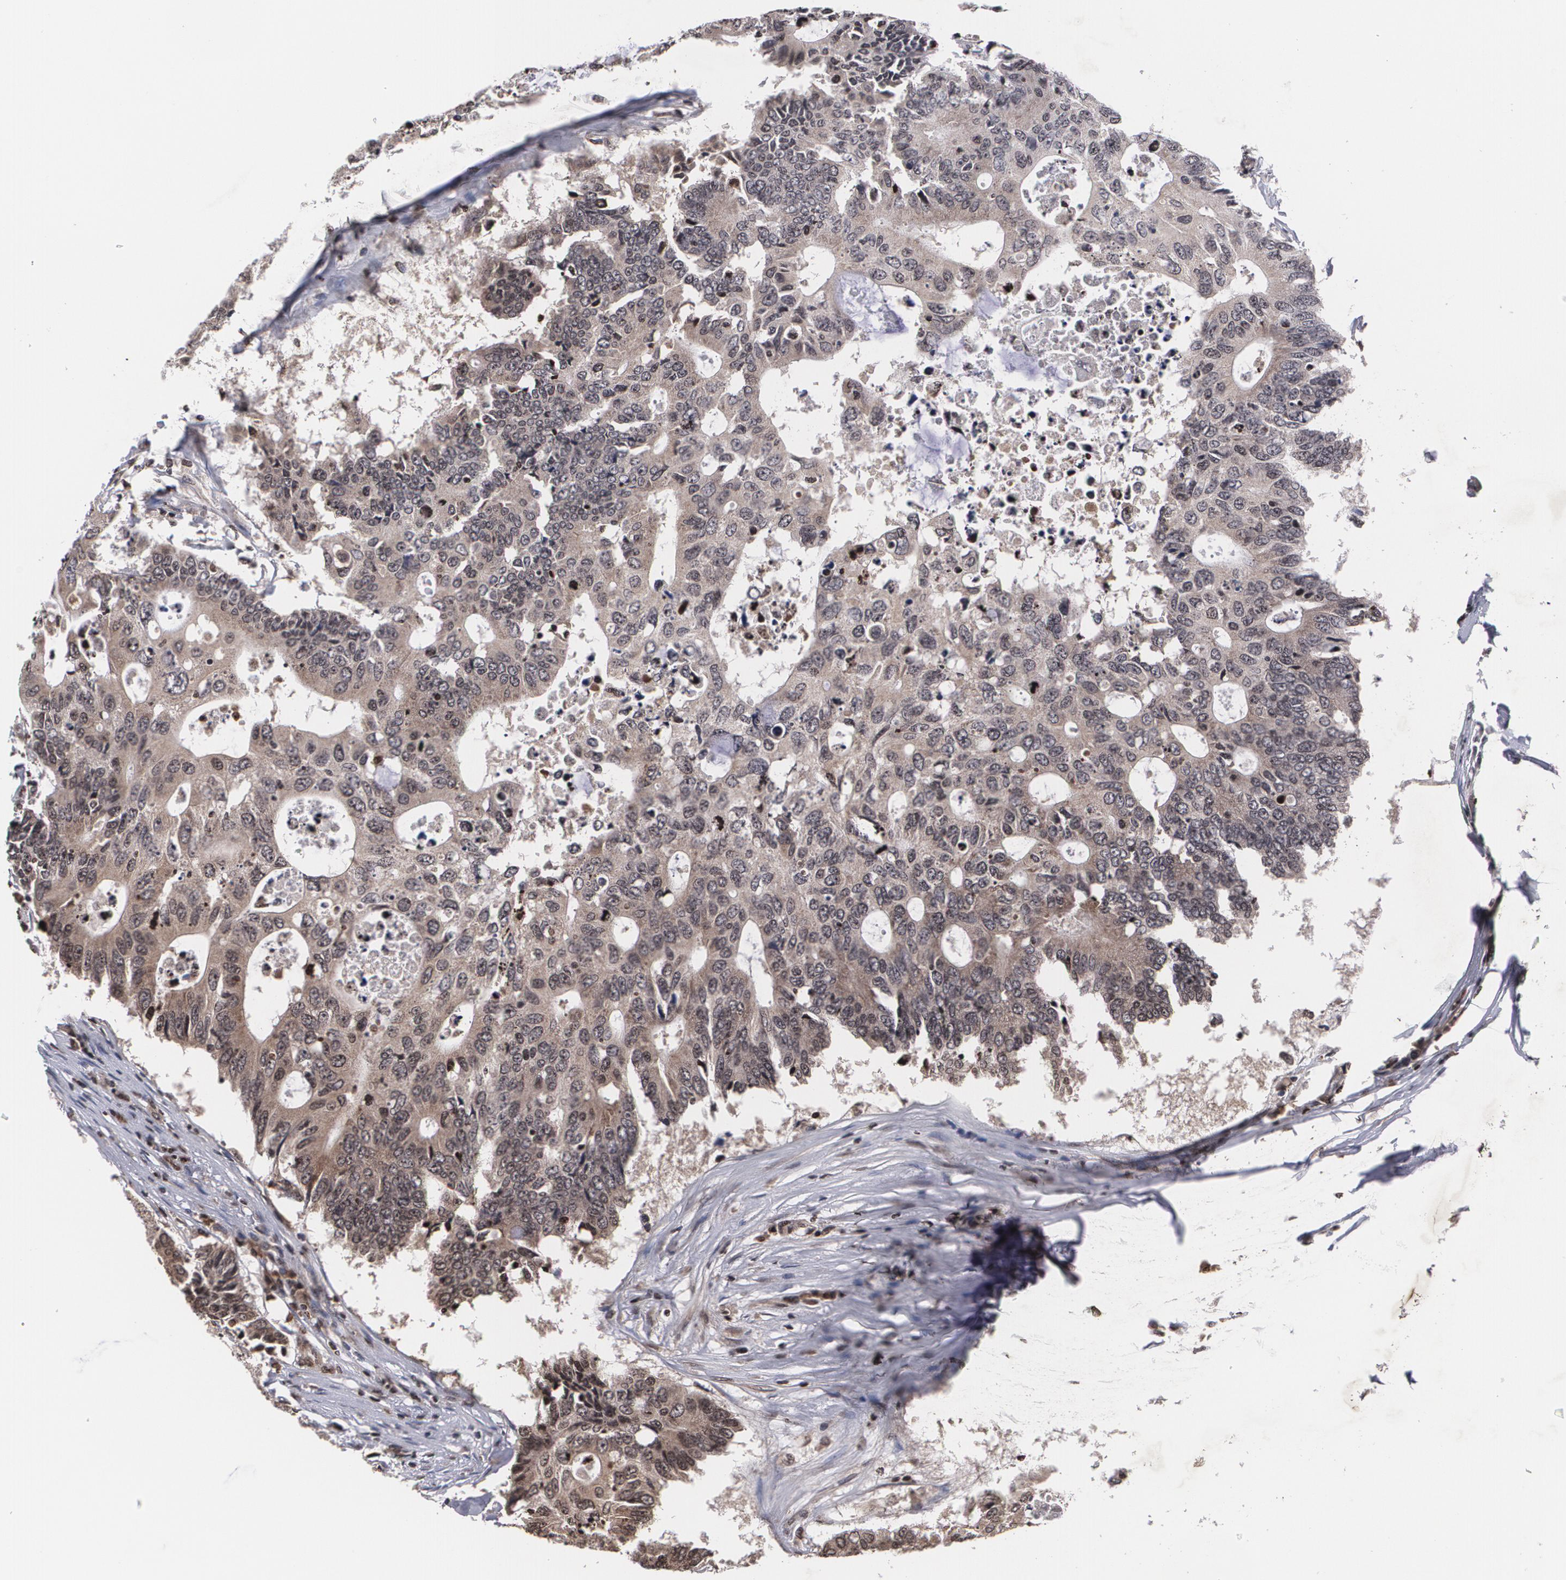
{"staining": {"intensity": "moderate", "quantity": "25%-75%", "location": "cytoplasmic/membranous,nuclear"}, "tissue": "colorectal cancer", "cell_type": "Tumor cells", "image_type": "cancer", "snomed": [{"axis": "morphology", "description": "Adenocarcinoma, NOS"}, {"axis": "topography", "description": "Colon"}], "caption": "This micrograph demonstrates colorectal cancer (adenocarcinoma) stained with IHC to label a protein in brown. The cytoplasmic/membranous and nuclear of tumor cells show moderate positivity for the protein. Nuclei are counter-stained blue.", "gene": "MVP", "patient": {"sex": "male", "age": 71}}